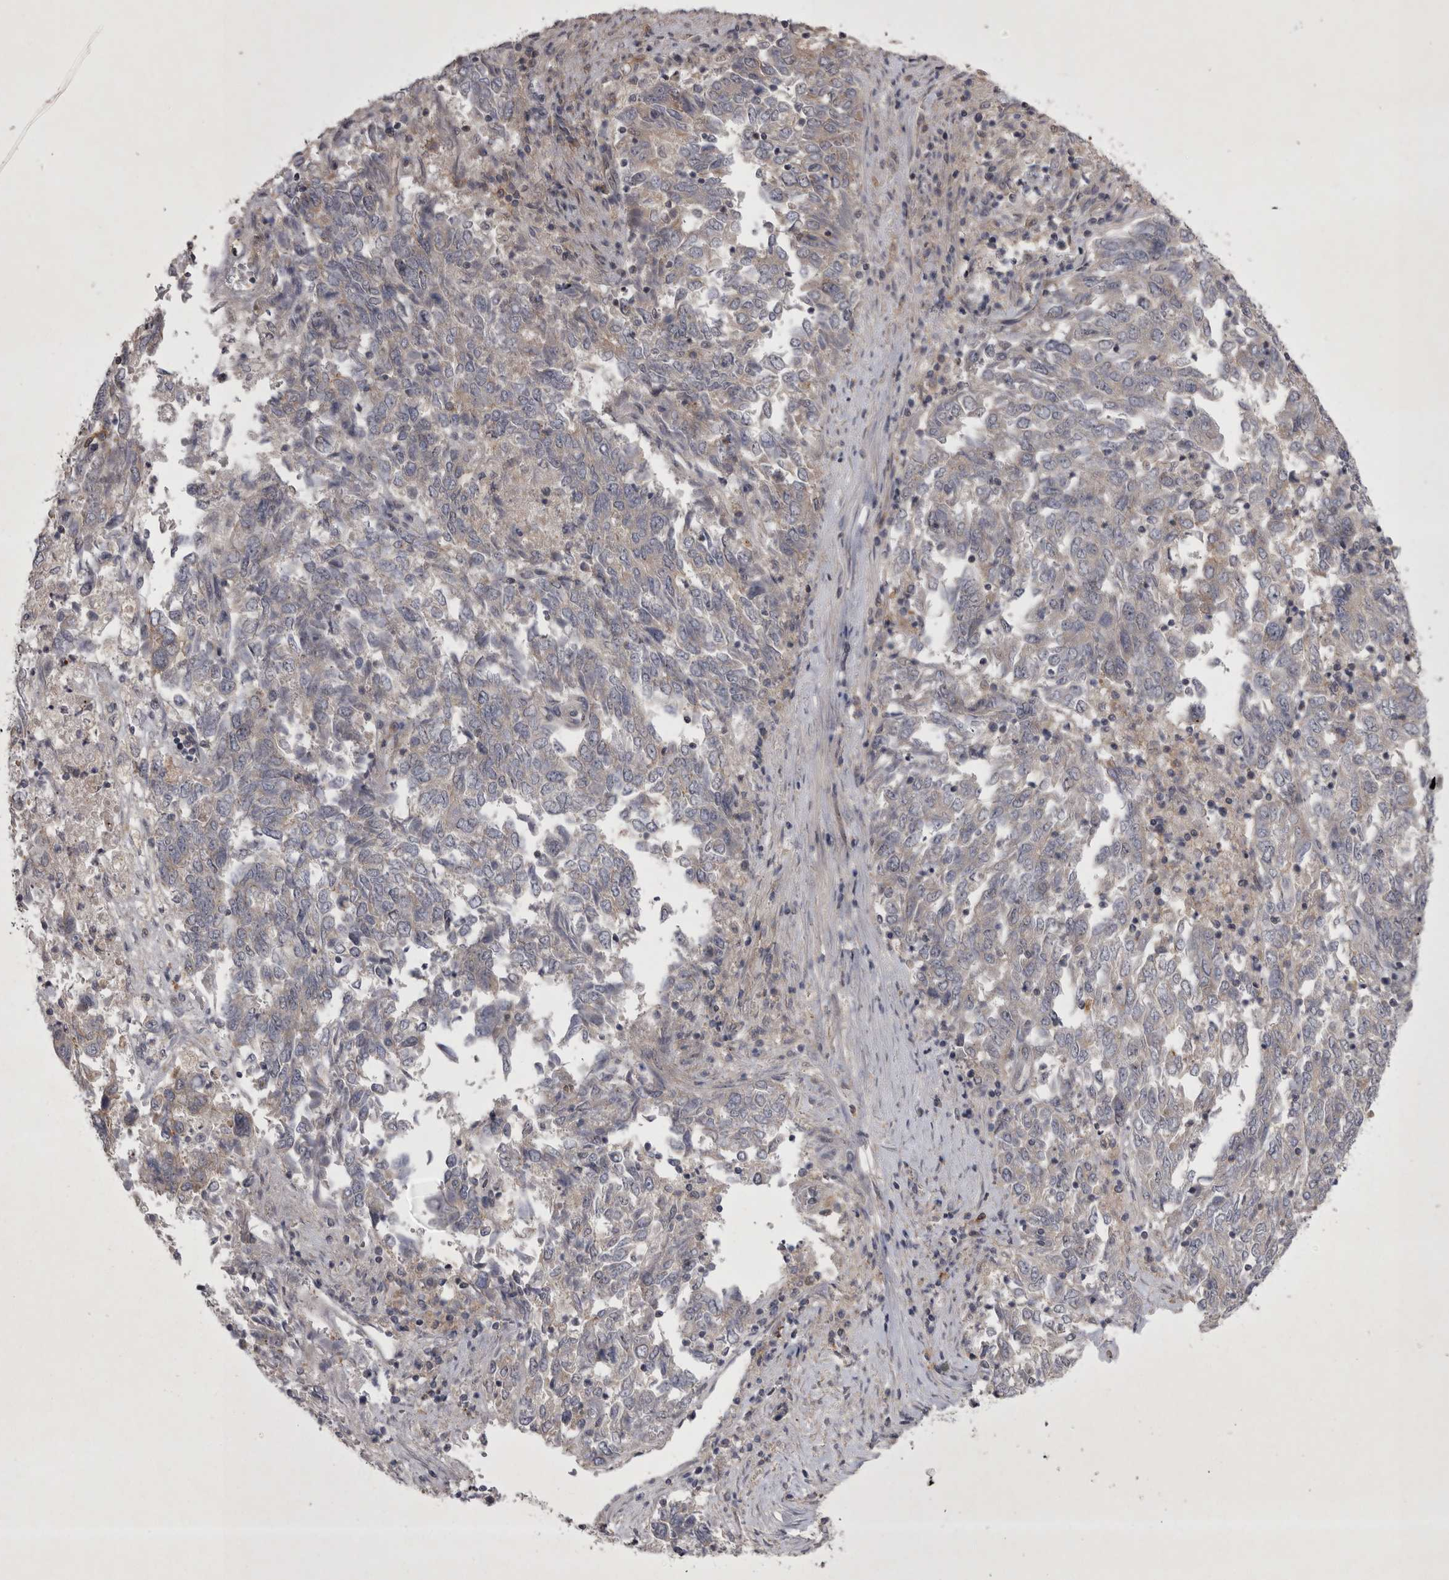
{"staining": {"intensity": "negative", "quantity": "none", "location": "none"}, "tissue": "endometrial cancer", "cell_type": "Tumor cells", "image_type": "cancer", "snomed": [{"axis": "morphology", "description": "Adenocarcinoma, NOS"}, {"axis": "topography", "description": "Endometrium"}], "caption": "Adenocarcinoma (endometrial) stained for a protein using immunohistochemistry reveals no expression tumor cells.", "gene": "CTBS", "patient": {"sex": "female", "age": 80}}